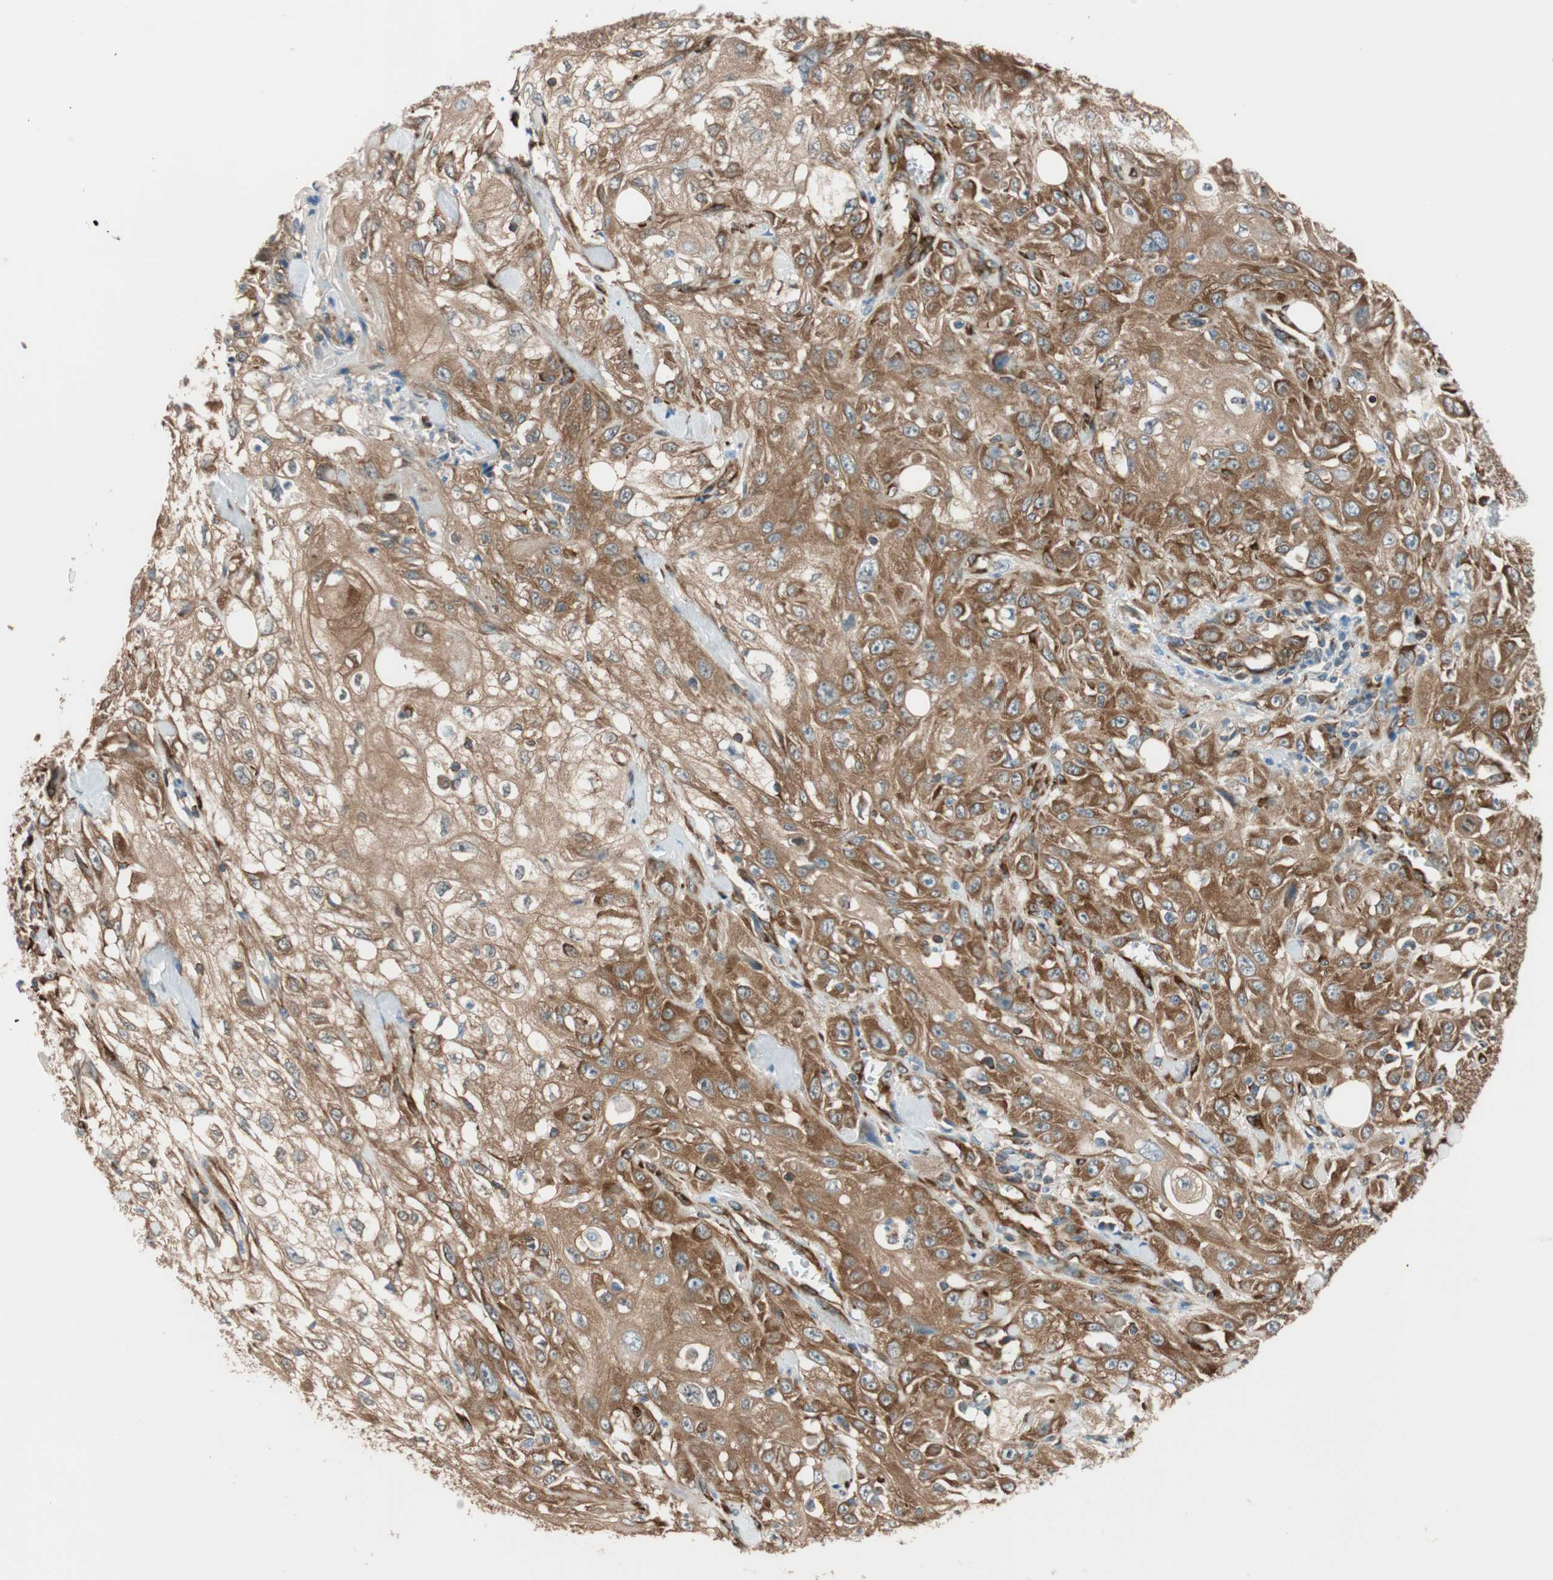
{"staining": {"intensity": "strong", "quantity": ">75%", "location": "cytoplasmic/membranous"}, "tissue": "skin cancer", "cell_type": "Tumor cells", "image_type": "cancer", "snomed": [{"axis": "morphology", "description": "Squamous cell carcinoma, NOS"}, {"axis": "morphology", "description": "Squamous cell carcinoma, metastatic, NOS"}, {"axis": "topography", "description": "Skin"}, {"axis": "topography", "description": "Lymph node"}], "caption": "Tumor cells demonstrate high levels of strong cytoplasmic/membranous staining in approximately >75% of cells in human metastatic squamous cell carcinoma (skin).", "gene": "WASL", "patient": {"sex": "male", "age": 75}}